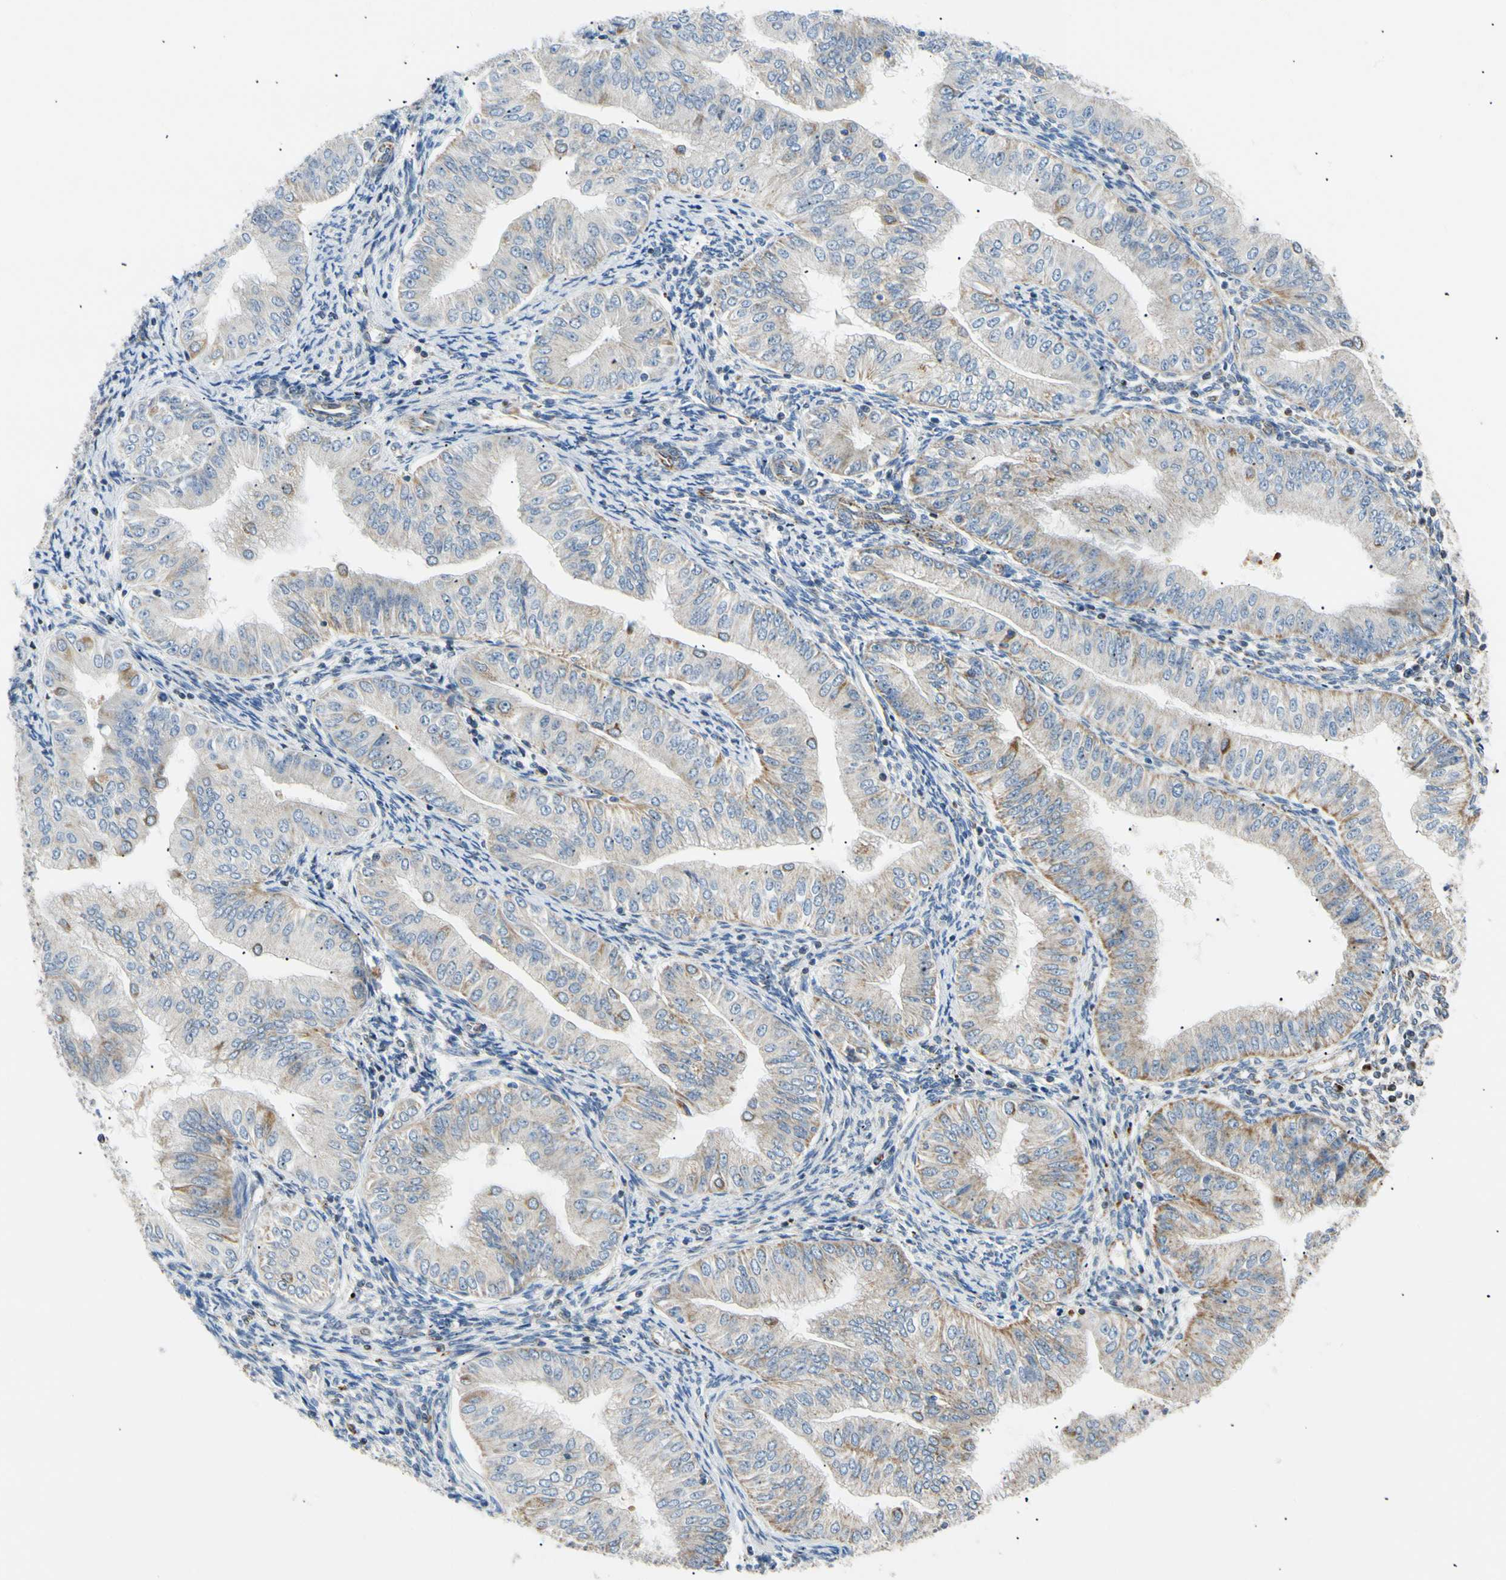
{"staining": {"intensity": "weak", "quantity": "25%-75%", "location": "cytoplasmic/membranous"}, "tissue": "endometrial cancer", "cell_type": "Tumor cells", "image_type": "cancer", "snomed": [{"axis": "morphology", "description": "Normal tissue, NOS"}, {"axis": "morphology", "description": "Adenocarcinoma, NOS"}, {"axis": "topography", "description": "Endometrium"}], "caption": "A brown stain labels weak cytoplasmic/membranous positivity of a protein in human adenocarcinoma (endometrial) tumor cells. (Stains: DAB (3,3'-diaminobenzidine) in brown, nuclei in blue, Microscopy: brightfield microscopy at high magnification).", "gene": "ACAT1", "patient": {"sex": "female", "age": 53}}